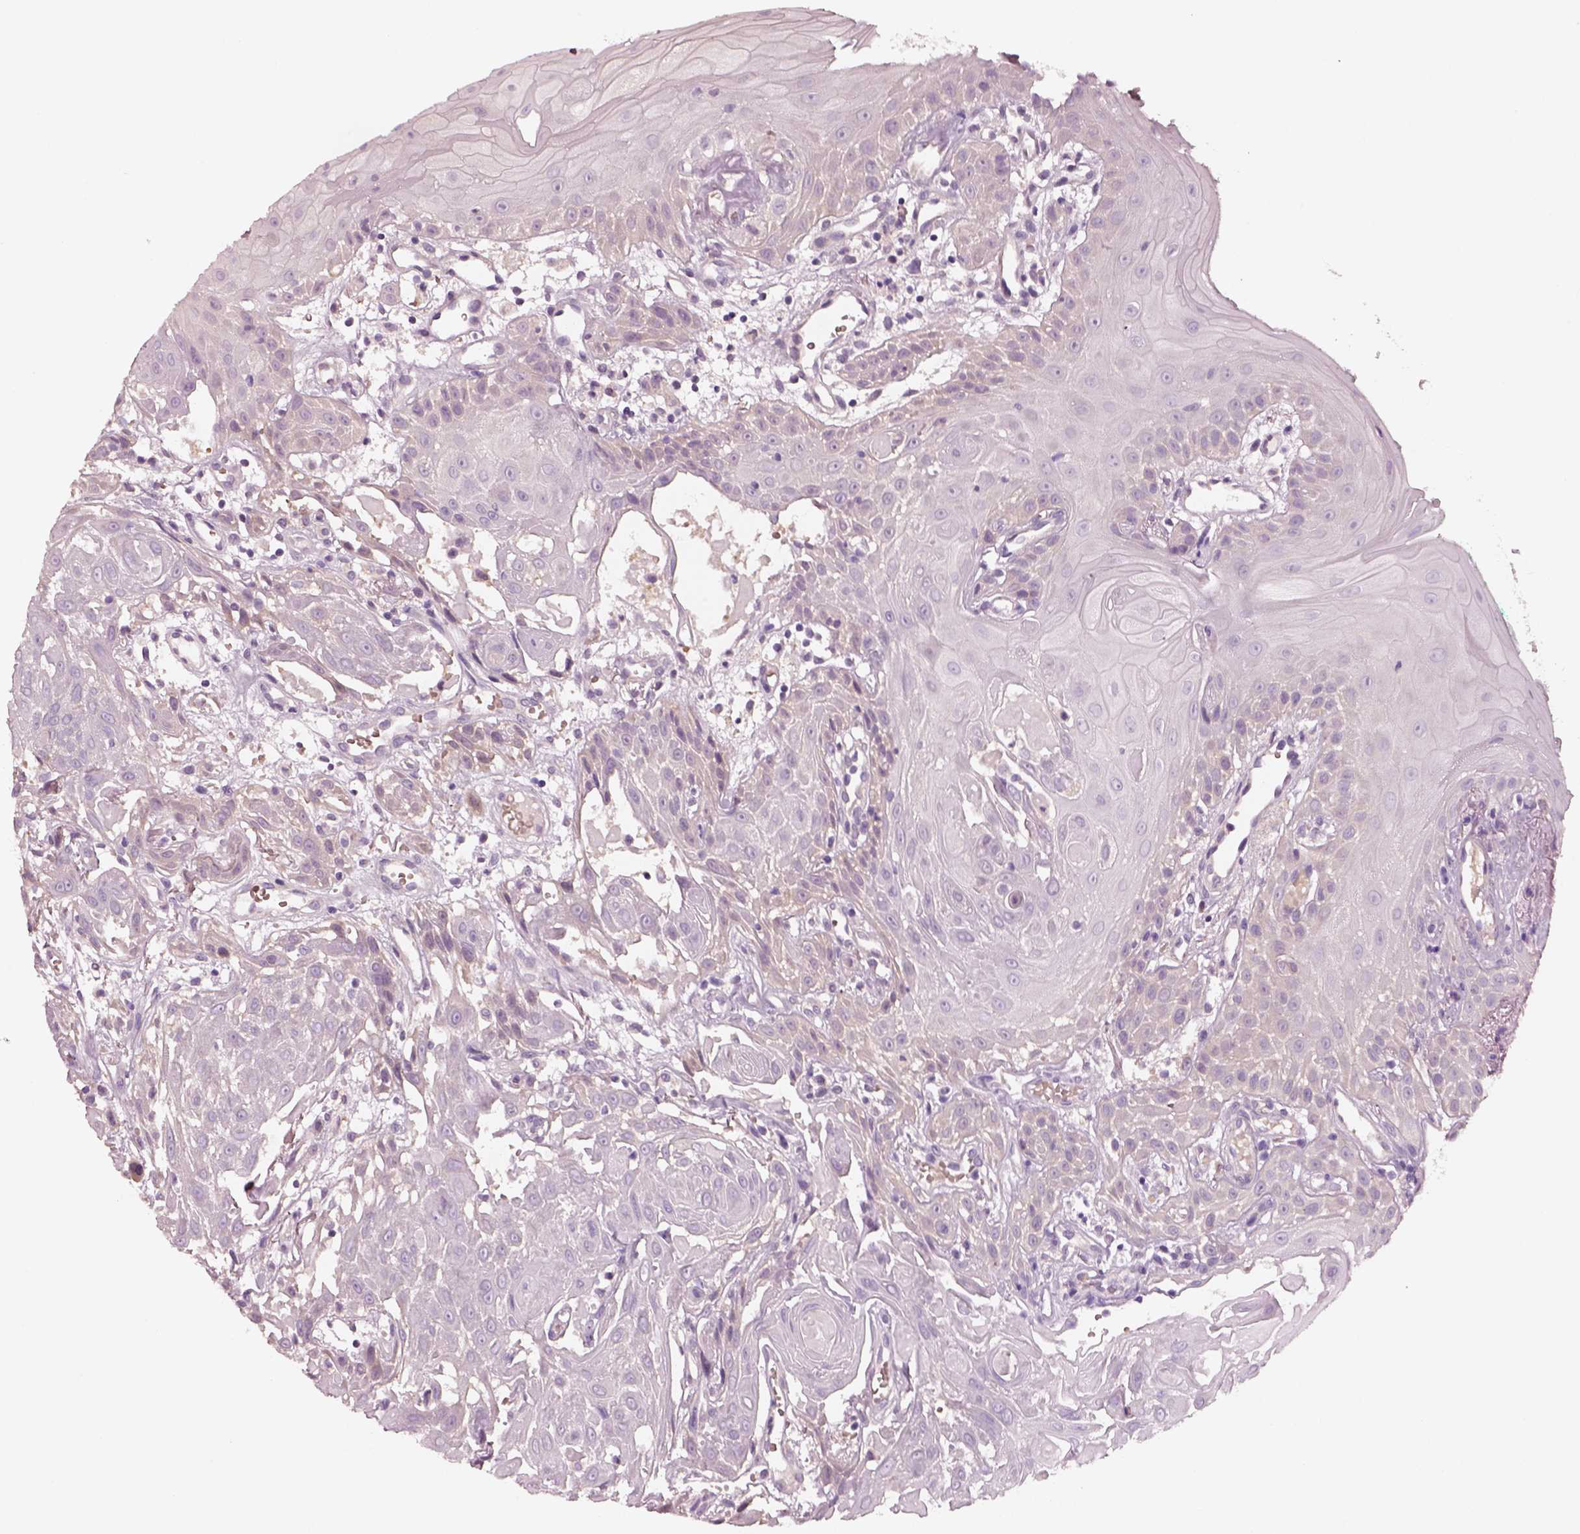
{"staining": {"intensity": "negative", "quantity": "none", "location": "none"}, "tissue": "head and neck cancer", "cell_type": "Tumor cells", "image_type": "cancer", "snomed": [{"axis": "morphology", "description": "Normal tissue, NOS"}, {"axis": "morphology", "description": "Squamous cell carcinoma, NOS"}, {"axis": "topography", "description": "Oral tissue"}, {"axis": "topography", "description": "Salivary gland"}, {"axis": "topography", "description": "Head-Neck"}], "caption": "Immunohistochemistry of head and neck cancer (squamous cell carcinoma) reveals no staining in tumor cells. (DAB immunohistochemistry (IHC) visualized using brightfield microscopy, high magnification).", "gene": "ELSPBP1", "patient": {"sex": "female", "age": 62}}